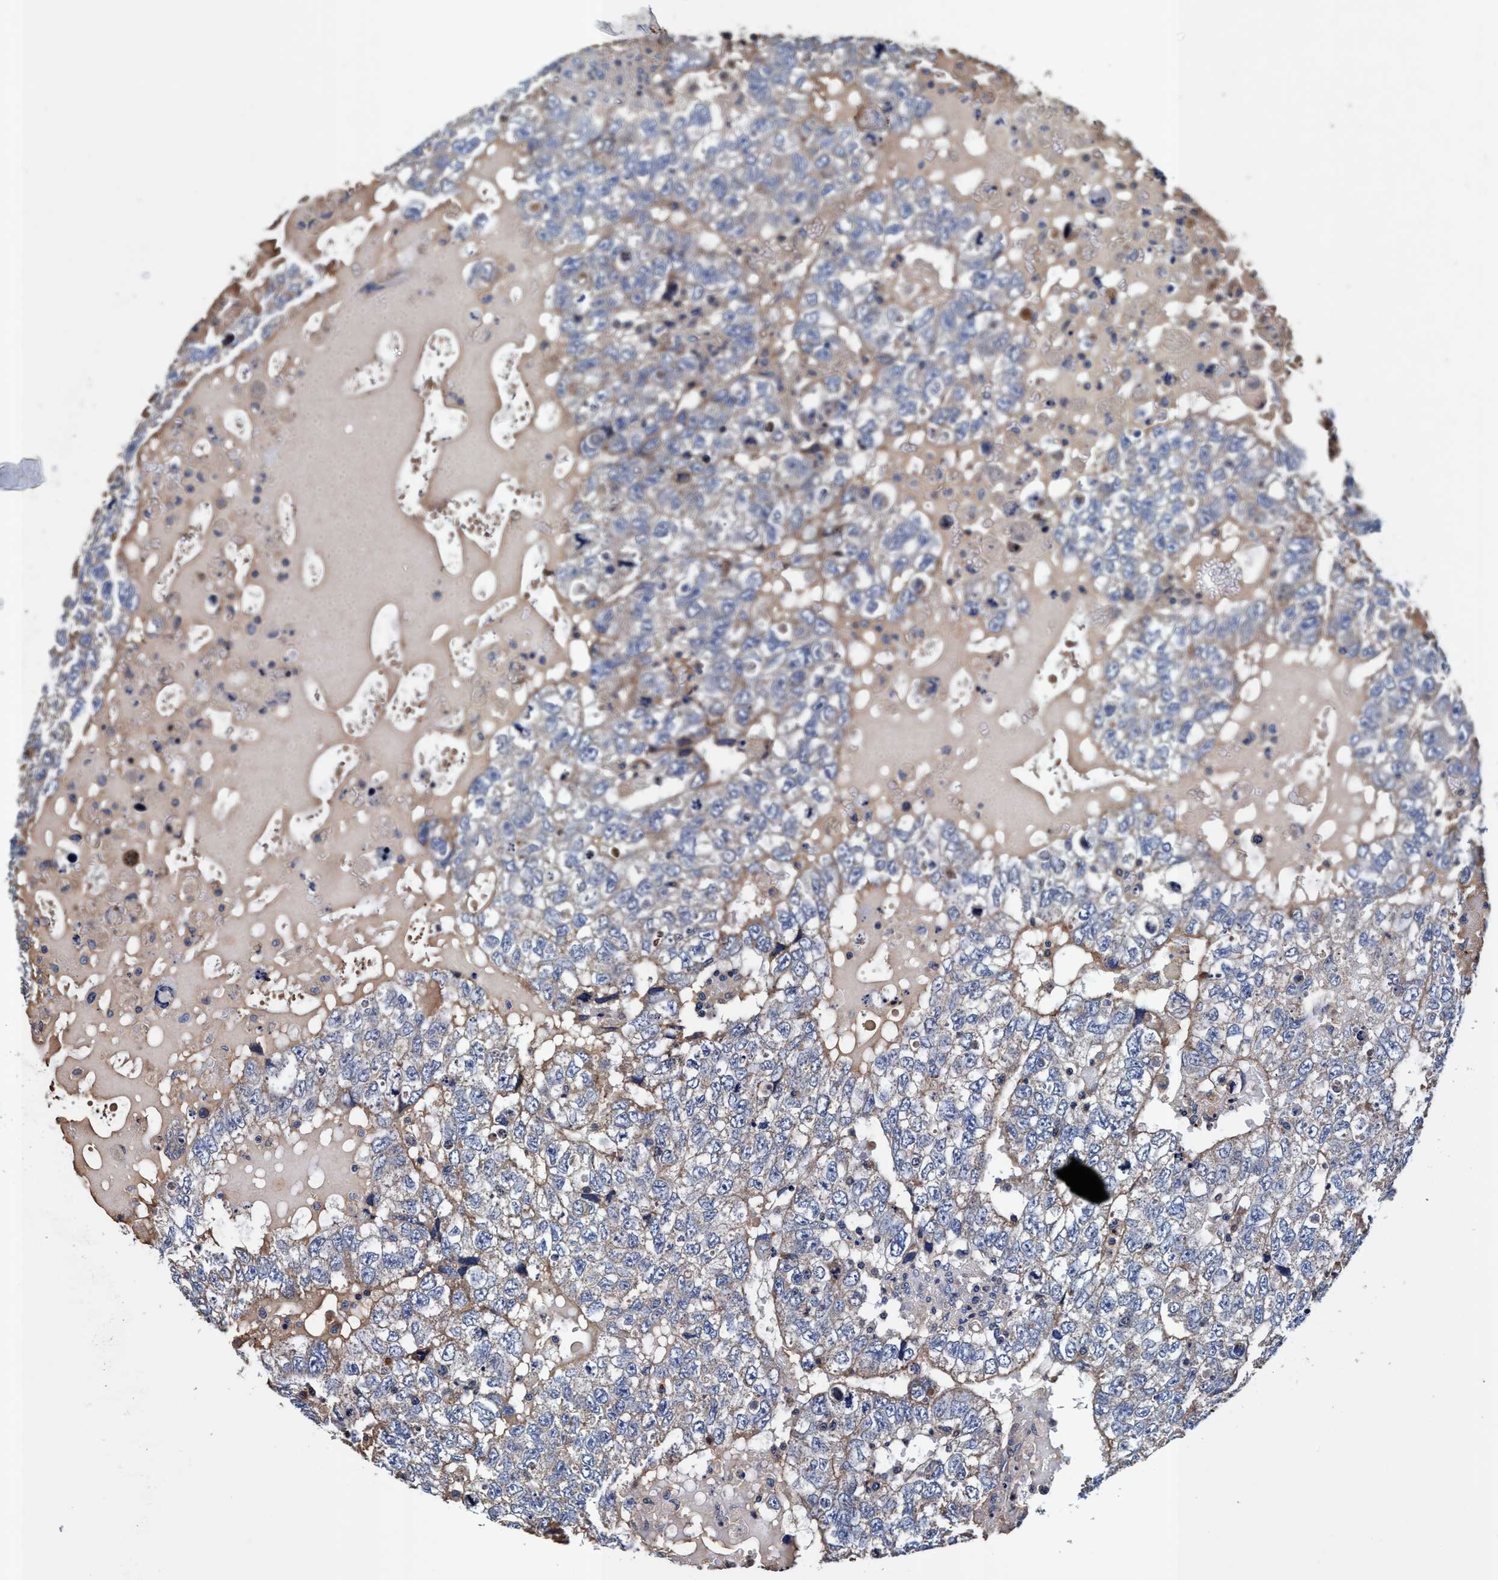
{"staining": {"intensity": "weak", "quantity": "25%-75%", "location": "cytoplasmic/membranous"}, "tissue": "testis cancer", "cell_type": "Tumor cells", "image_type": "cancer", "snomed": [{"axis": "morphology", "description": "Carcinoma, Embryonal, NOS"}, {"axis": "topography", "description": "Testis"}], "caption": "Protein expression by IHC exhibits weak cytoplasmic/membranous positivity in about 25%-75% of tumor cells in testis embryonal carcinoma.", "gene": "RNF208", "patient": {"sex": "male", "age": 36}}